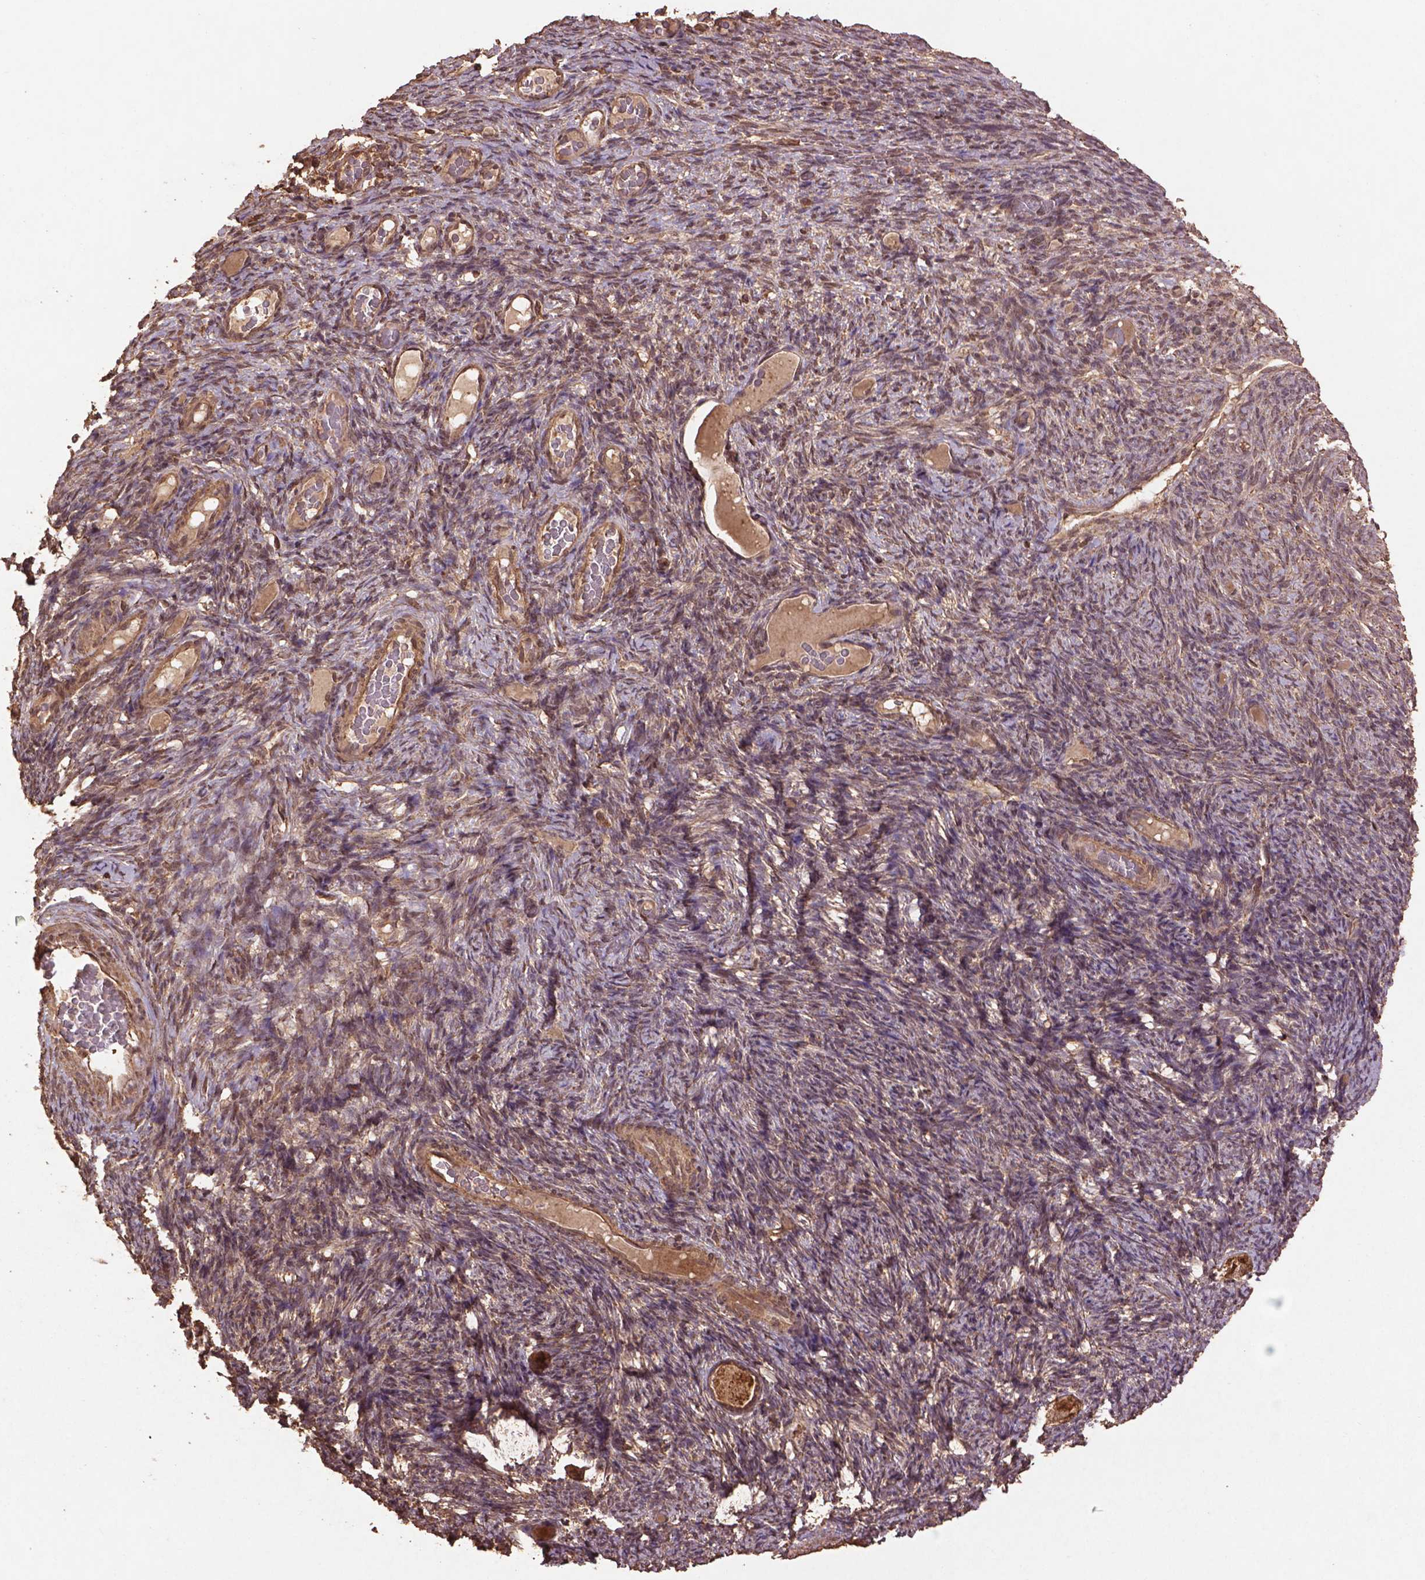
{"staining": {"intensity": "moderate", "quantity": ">75%", "location": "cytoplasmic/membranous,nuclear"}, "tissue": "ovary", "cell_type": "Follicle cells", "image_type": "normal", "snomed": [{"axis": "morphology", "description": "Normal tissue, NOS"}, {"axis": "topography", "description": "Ovary"}], "caption": "Benign ovary was stained to show a protein in brown. There is medium levels of moderate cytoplasmic/membranous,nuclear positivity in approximately >75% of follicle cells. (brown staining indicates protein expression, while blue staining denotes nuclei).", "gene": "BABAM1", "patient": {"sex": "female", "age": 34}}